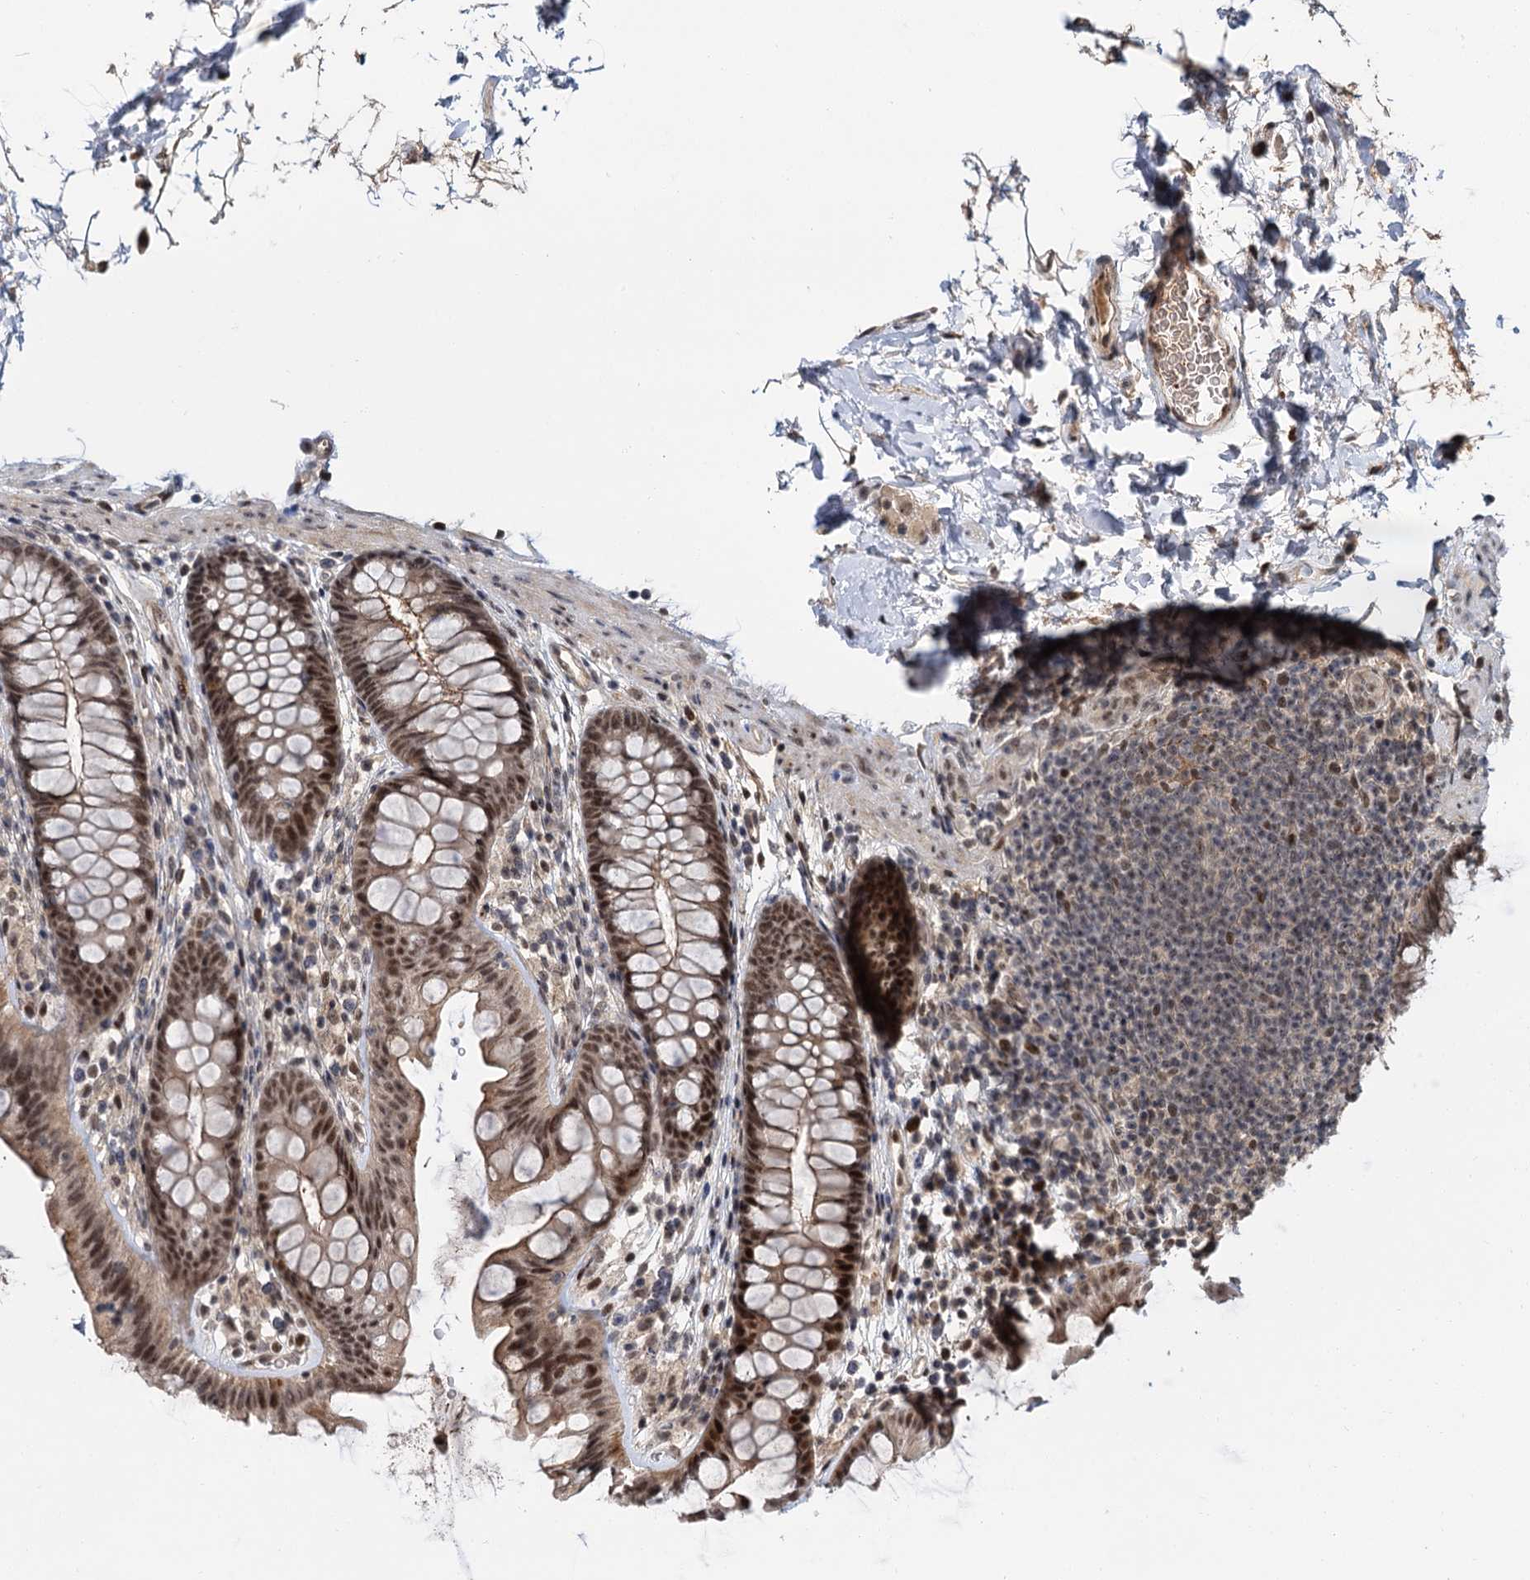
{"staining": {"intensity": "moderate", "quantity": ">75%", "location": "cytoplasmic/membranous"}, "tissue": "colon", "cell_type": "Endothelial cells", "image_type": "normal", "snomed": [{"axis": "morphology", "description": "Normal tissue, NOS"}, {"axis": "topography", "description": "Colon"}], "caption": "Brown immunohistochemical staining in benign human colon exhibits moderate cytoplasmic/membranous positivity in approximately >75% of endothelial cells.", "gene": "MBD6", "patient": {"sex": "female", "age": 62}}